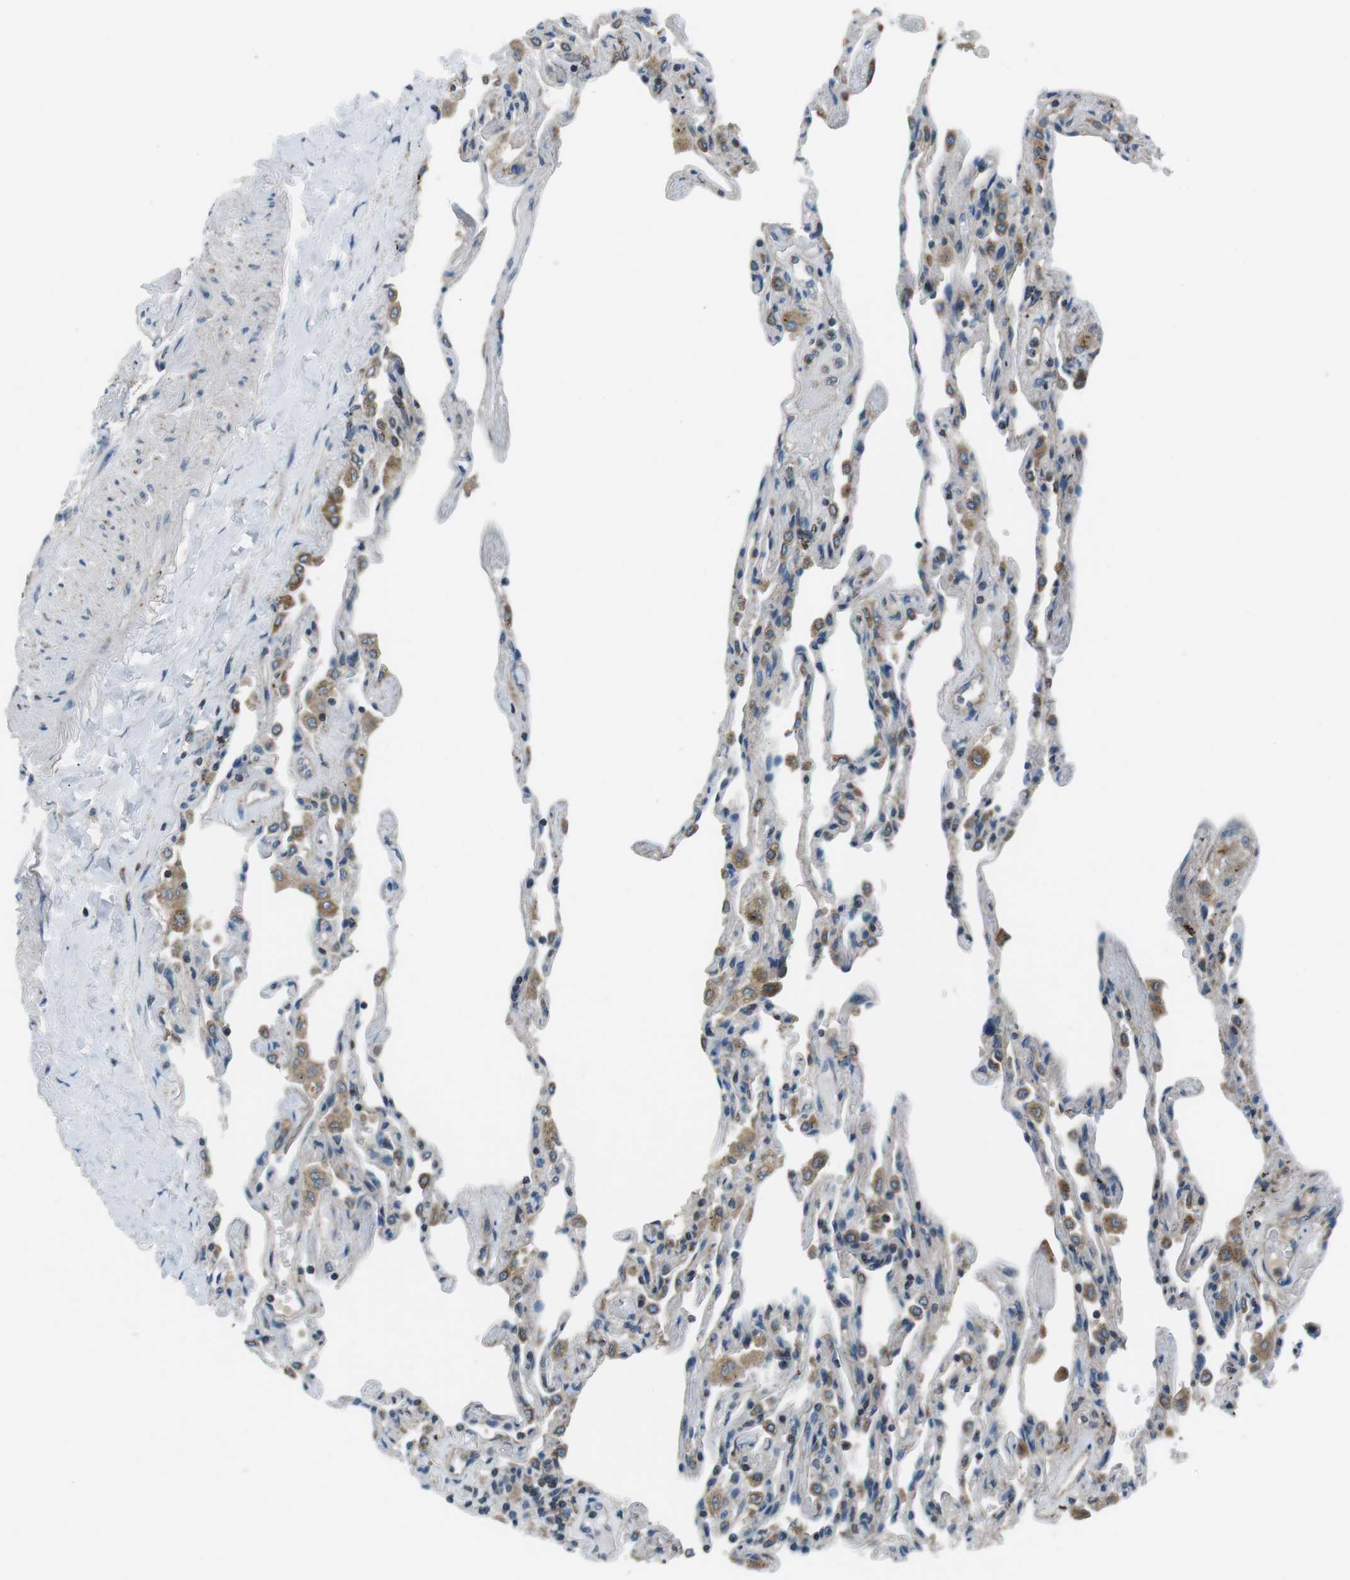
{"staining": {"intensity": "negative", "quantity": "none", "location": "none"}, "tissue": "lung", "cell_type": "Alveolar cells", "image_type": "normal", "snomed": [{"axis": "morphology", "description": "Normal tissue, NOS"}, {"axis": "topography", "description": "Lung"}], "caption": "High magnification brightfield microscopy of unremarkable lung stained with DAB (brown) and counterstained with hematoxylin (blue): alveolar cells show no significant positivity. (DAB (3,3'-diaminobenzidine) immunohistochemistry visualized using brightfield microscopy, high magnification).", "gene": "FAM3B", "patient": {"sex": "male", "age": 59}}